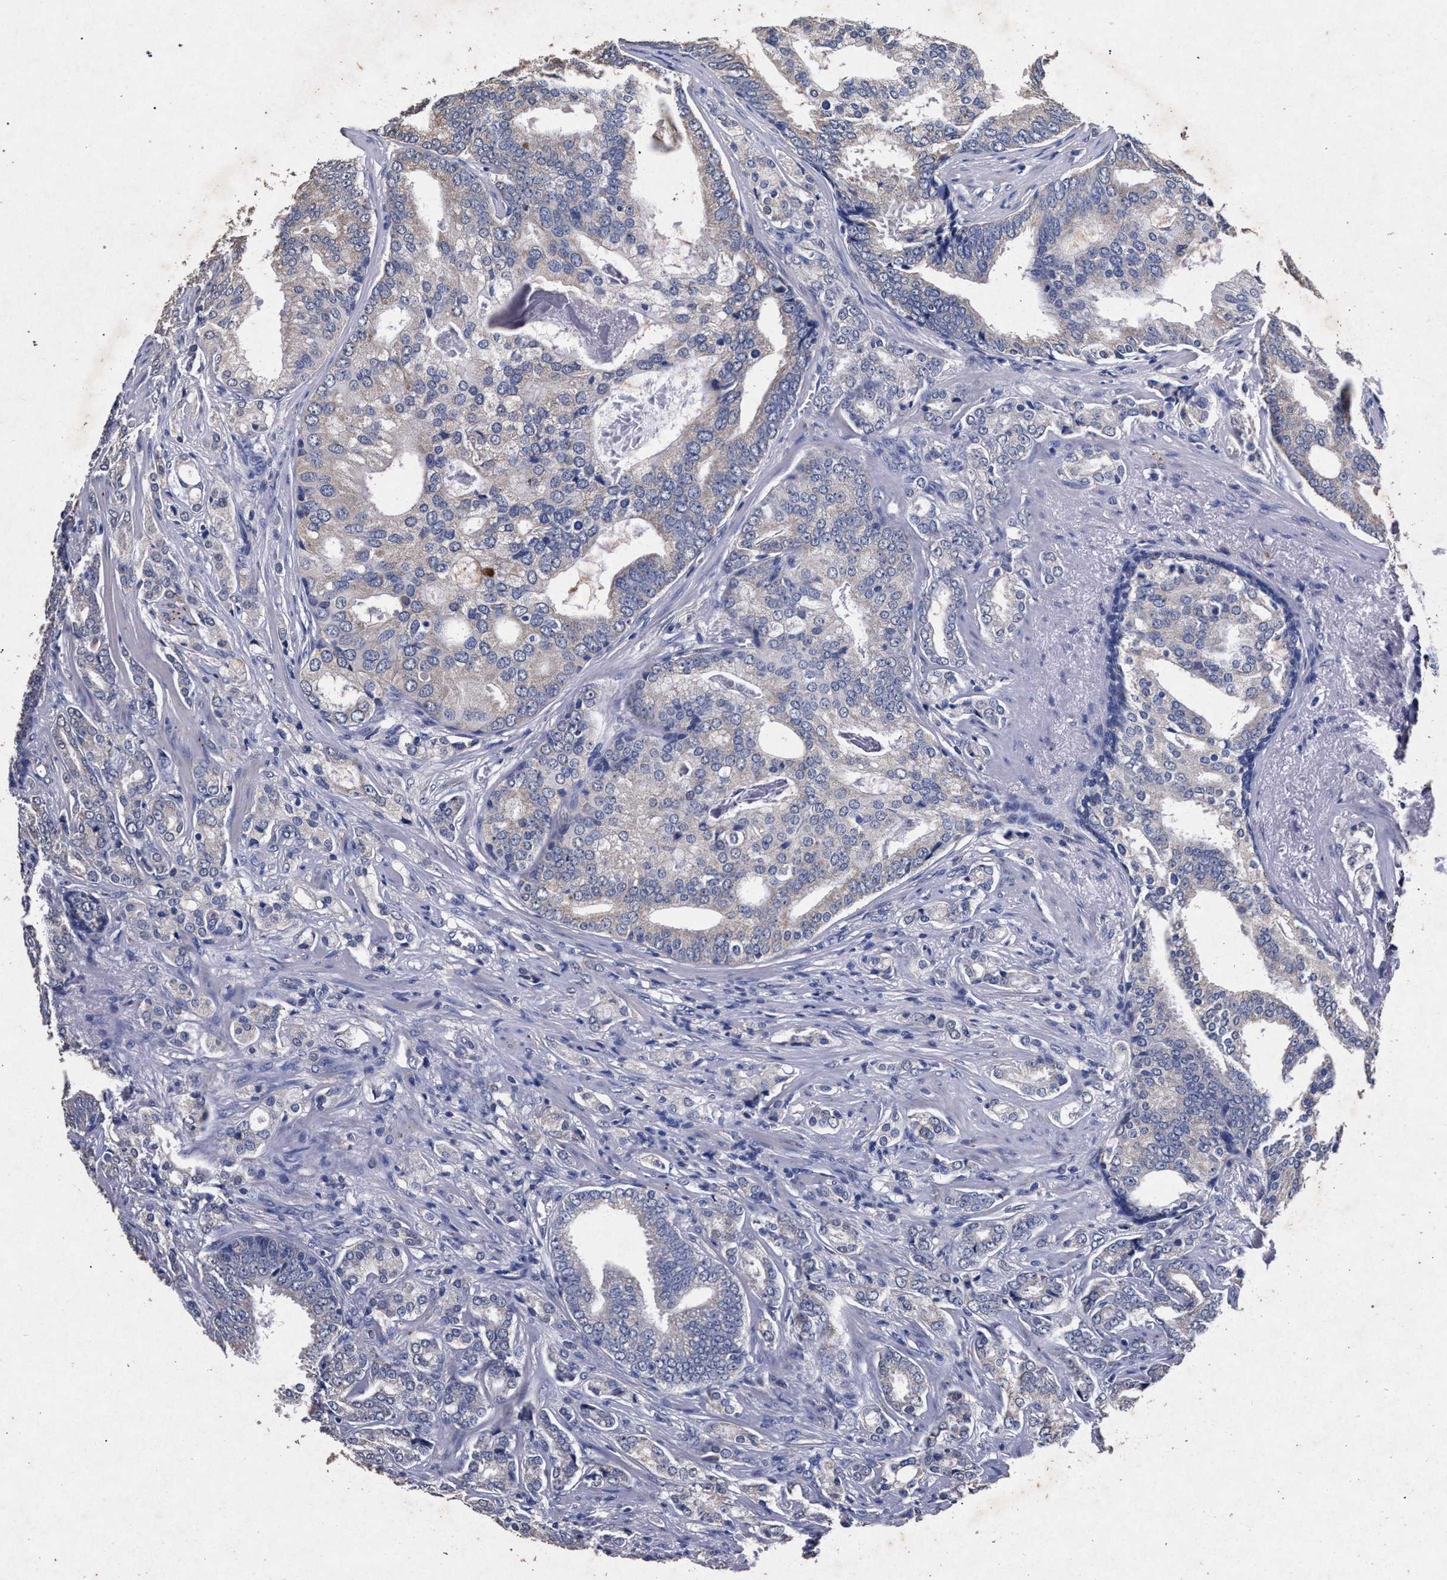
{"staining": {"intensity": "negative", "quantity": "none", "location": "none"}, "tissue": "prostate cancer", "cell_type": "Tumor cells", "image_type": "cancer", "snomed": [{"axis": "morphology", "description": "Adenocarcinoma, Low grade"}, {"axis": "topography", "description": "Prostate"}], "caption": "High power microscopy image of an immunohistochemistry (IHC) histopathology image of prostate cancer (low-grade adenocarcinoma), revealing no significant staining in tumor cells. (DAB immunohistochemistry (IHC), high magnification).", "gene": "ATP1A2", "patient": {"sex": "male", "age": 58}}